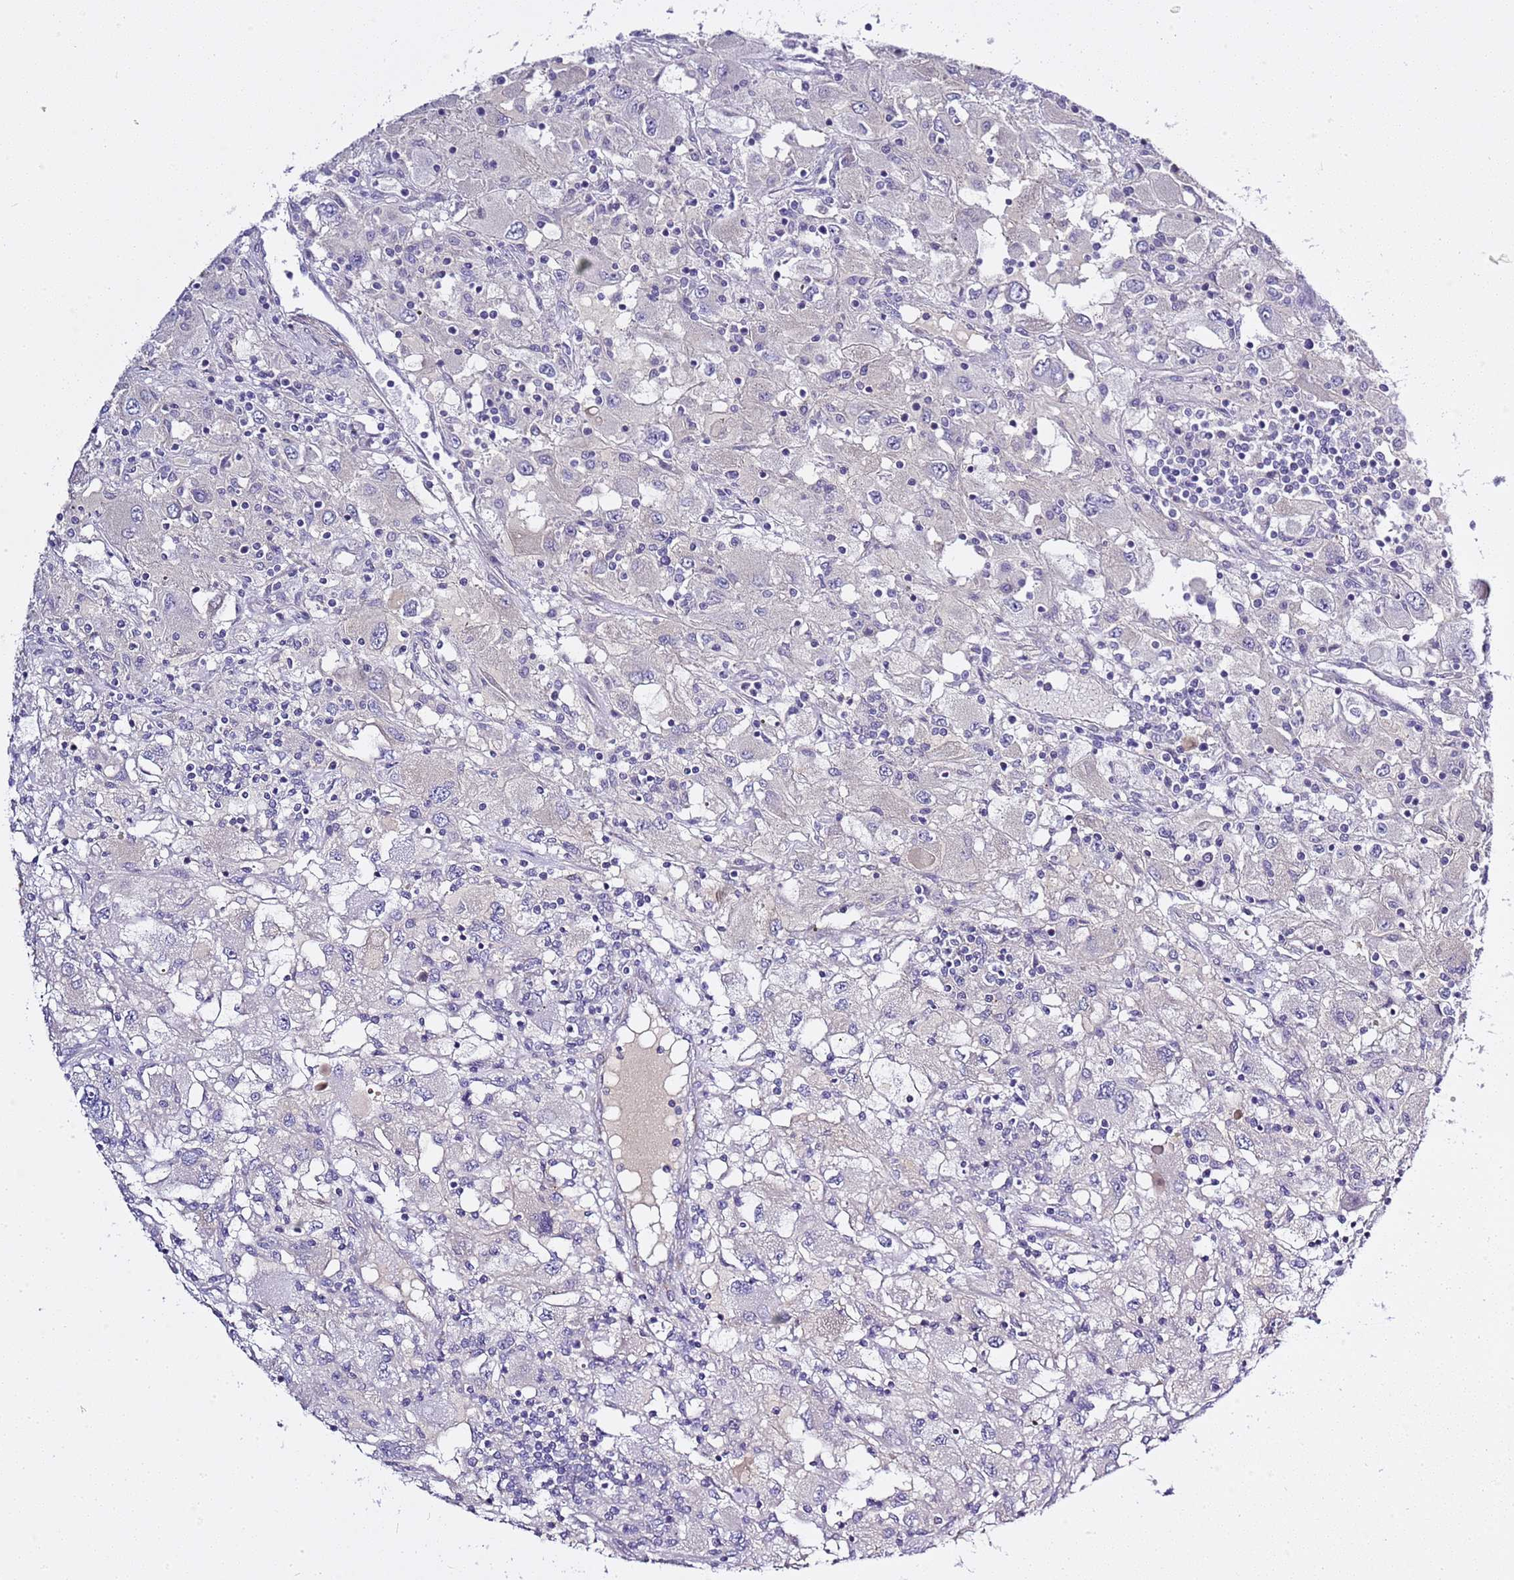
{"staining": {"intensity": "negative", "quantity": "none", "location": "none"}, "tissue": "renal cancer", "cell_type": "Tumor cells", "image_type": "cancer", "snomed": [{"axis": "morphology", "description": "Adenocarcinoma, NOS"}, {"axis": "topography", "description": "Kidney"}], "caption": "This is a histopathology image of IHC staining of renal cancer (adenocarcinoma), which shows no expression in tumor cells.", "gene": "RFK", "patient": {"sex": "female", "age": 67}}